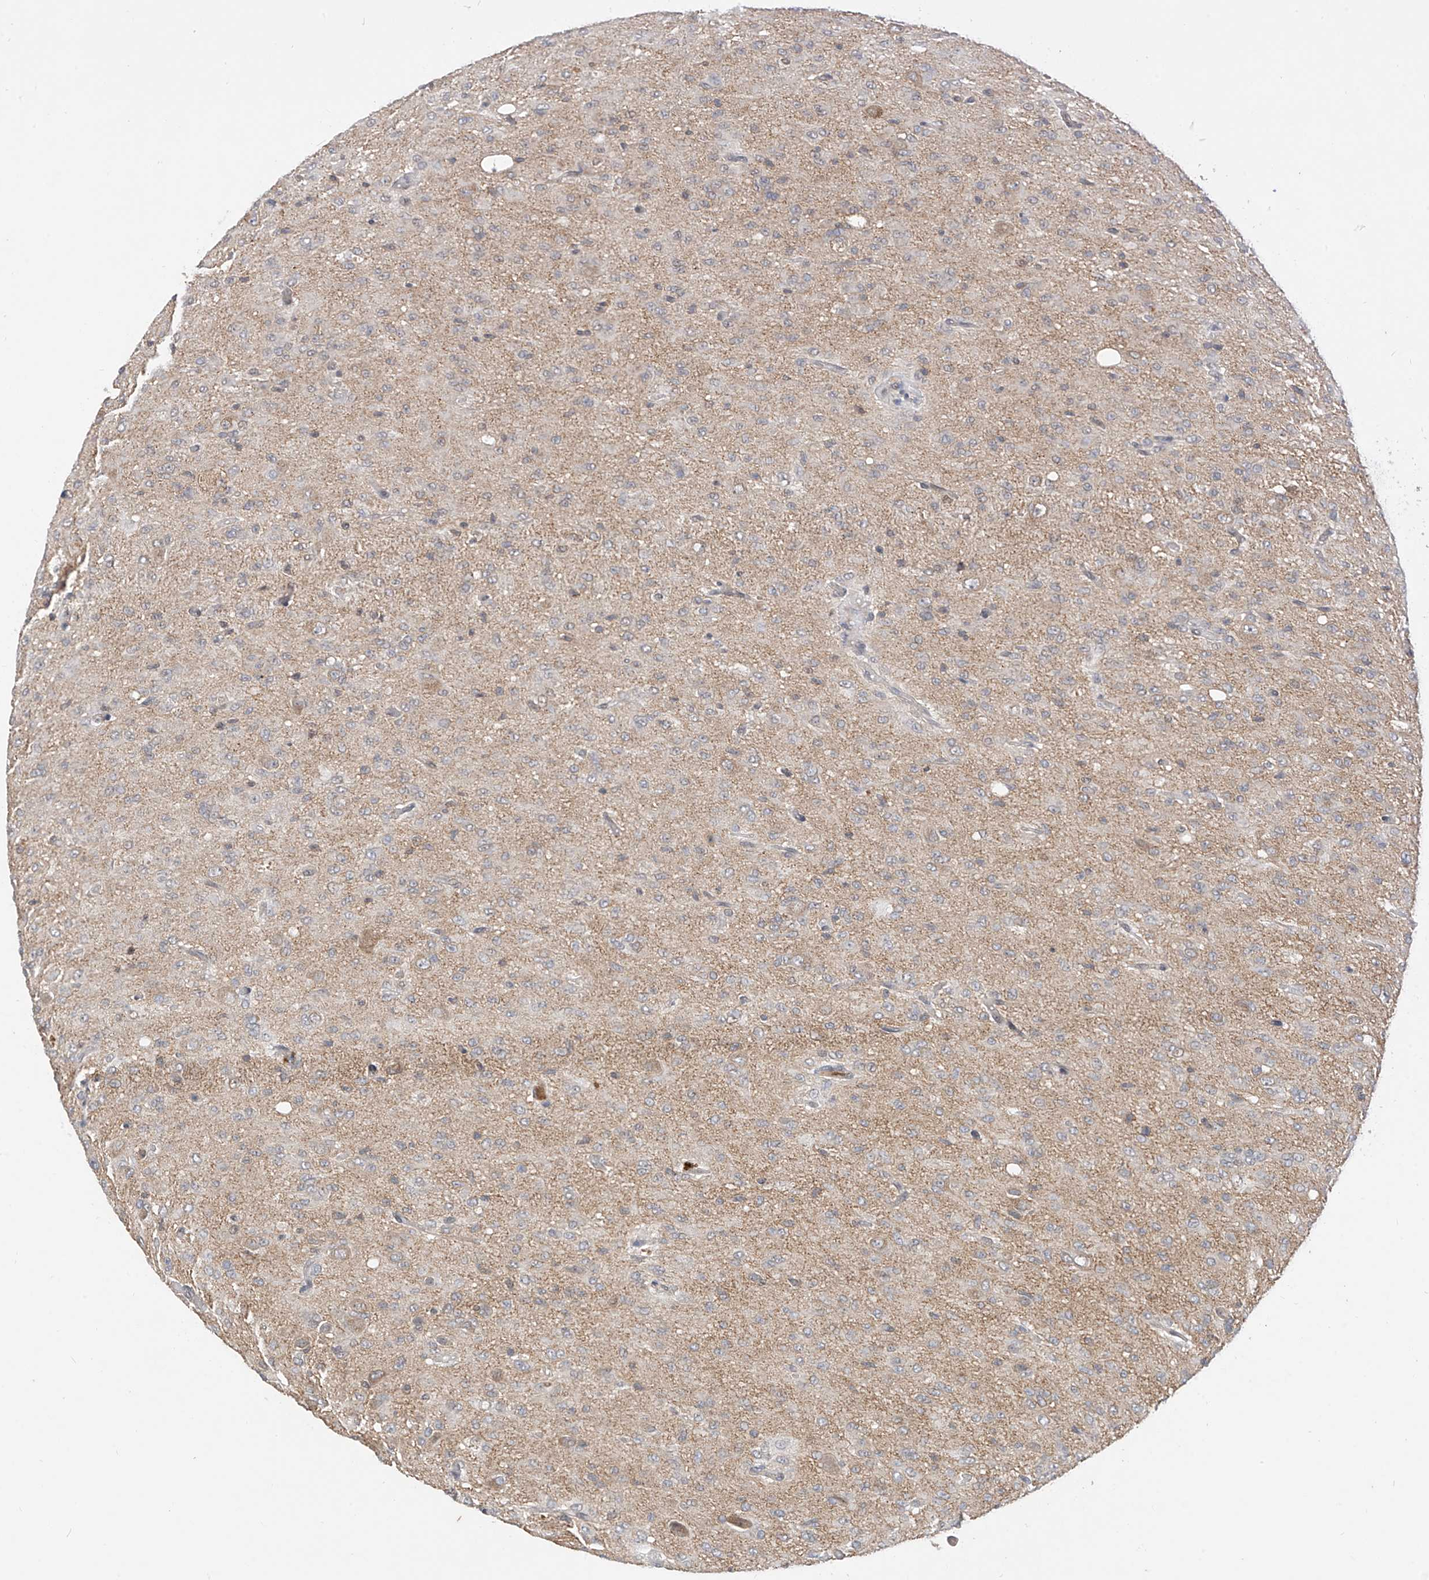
{"staining": {"intensity": "negative", "quantity": "none", "location": "none"}, "tissue": "glioma", "cell_type": "Tumor cells", "image_type": "cancer", "snomed": [{"axis": "morphology", "description": "Glioma, malignant, High grade"}, {"axis": "topography", "description": "Brain"}], "caption": "IHC of malignant glioma (high-grade) demonstrates no staining in tumor cells.", "gene": "MRTFA", "patient": {"sex": "female", "age": 59}}